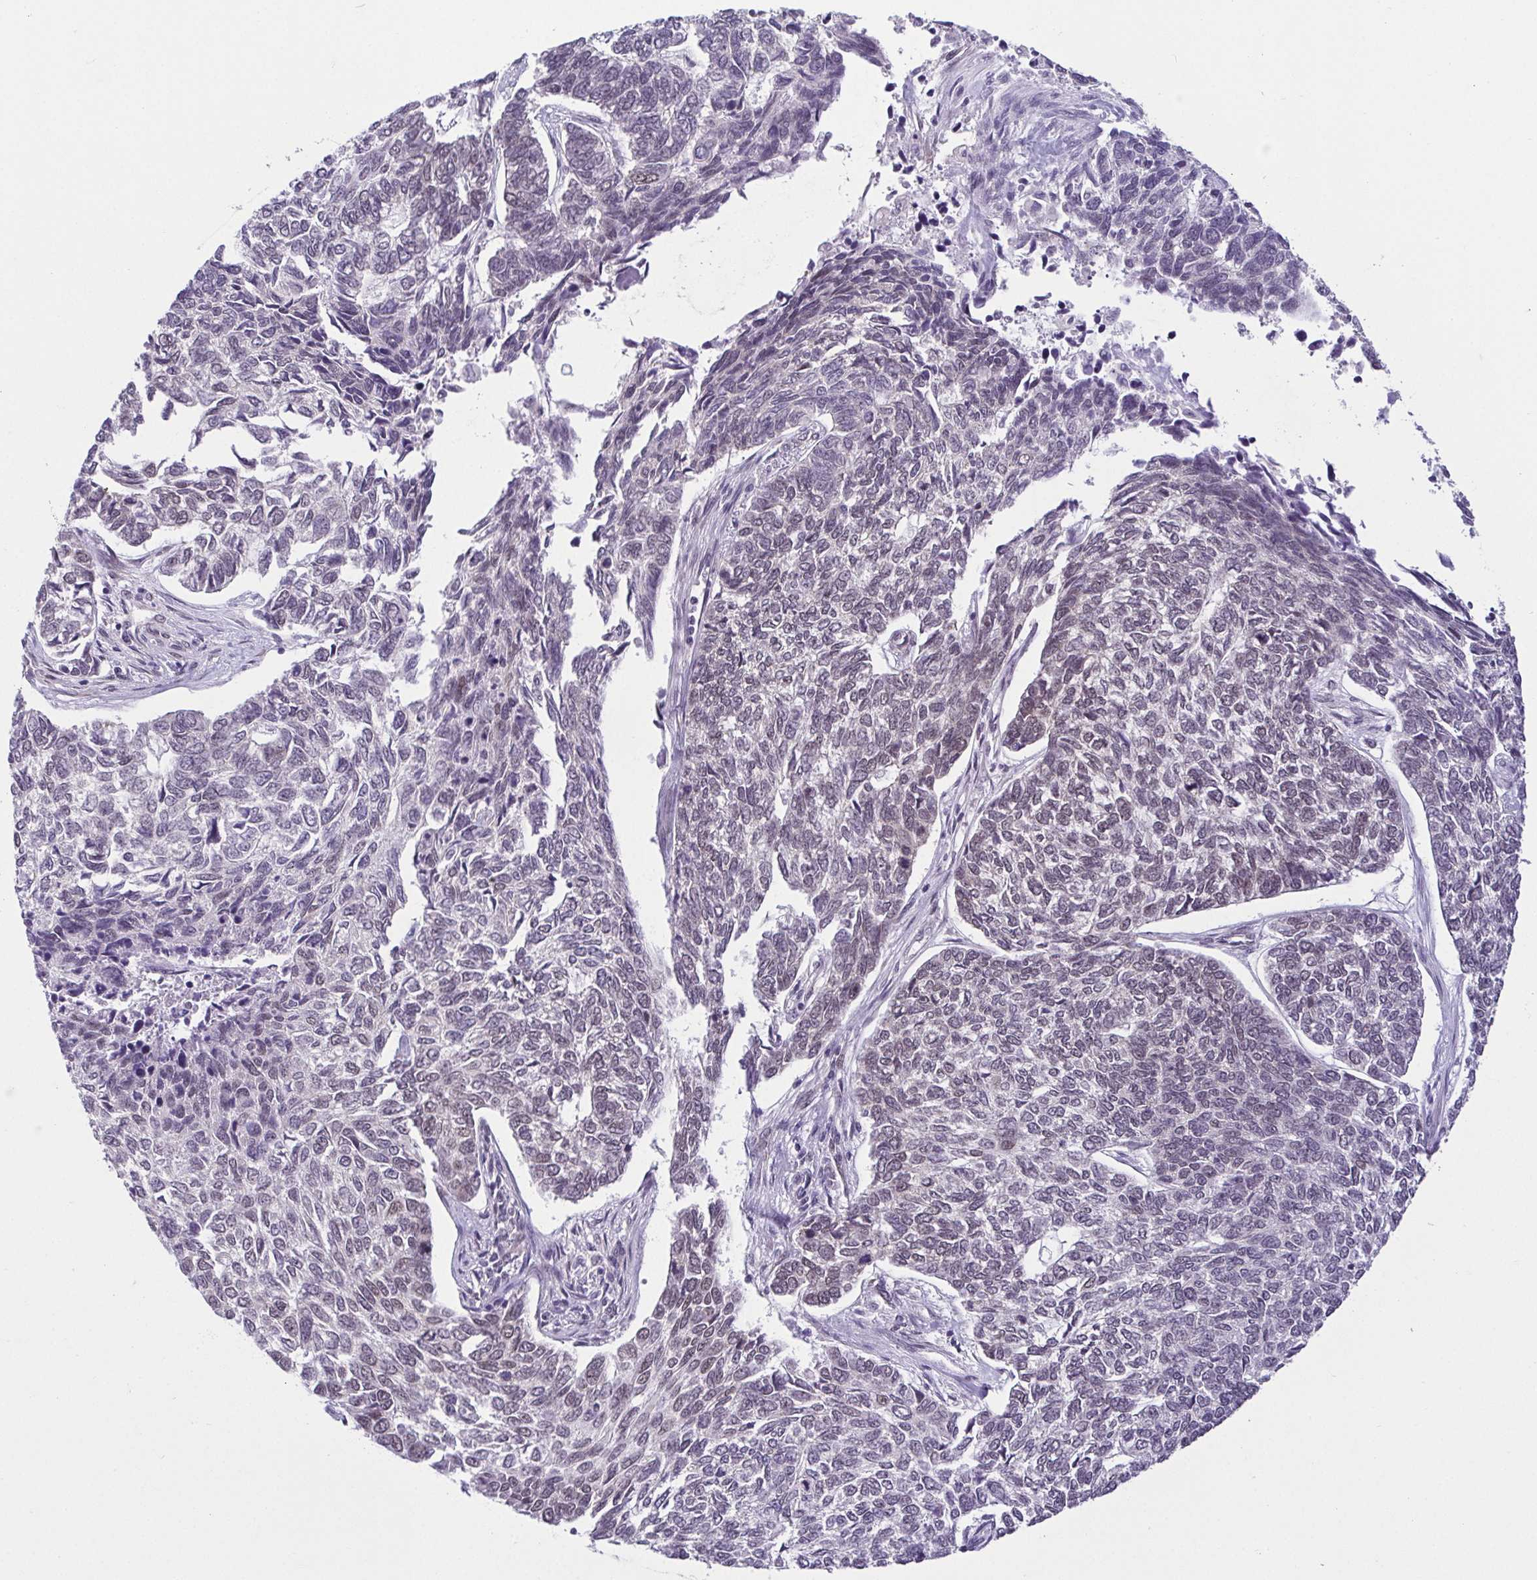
{"staining": {"intensity": "negative", "quantity": "none", "location": "none"}, "tissue": "skin cancer", "cell_type": "Tumor cells", "image_type": "cancer", "snomed": [{"axis": "morphology", "description": "Basal cell carcinoma"}, {"axis": "topography", "description": "Skin"}], "caption": "Tumor cells show no significant protein staining in skin basal cell carcinoma.", "gene": "RBM3", "patient": {"sex": "female", "age": 65}}